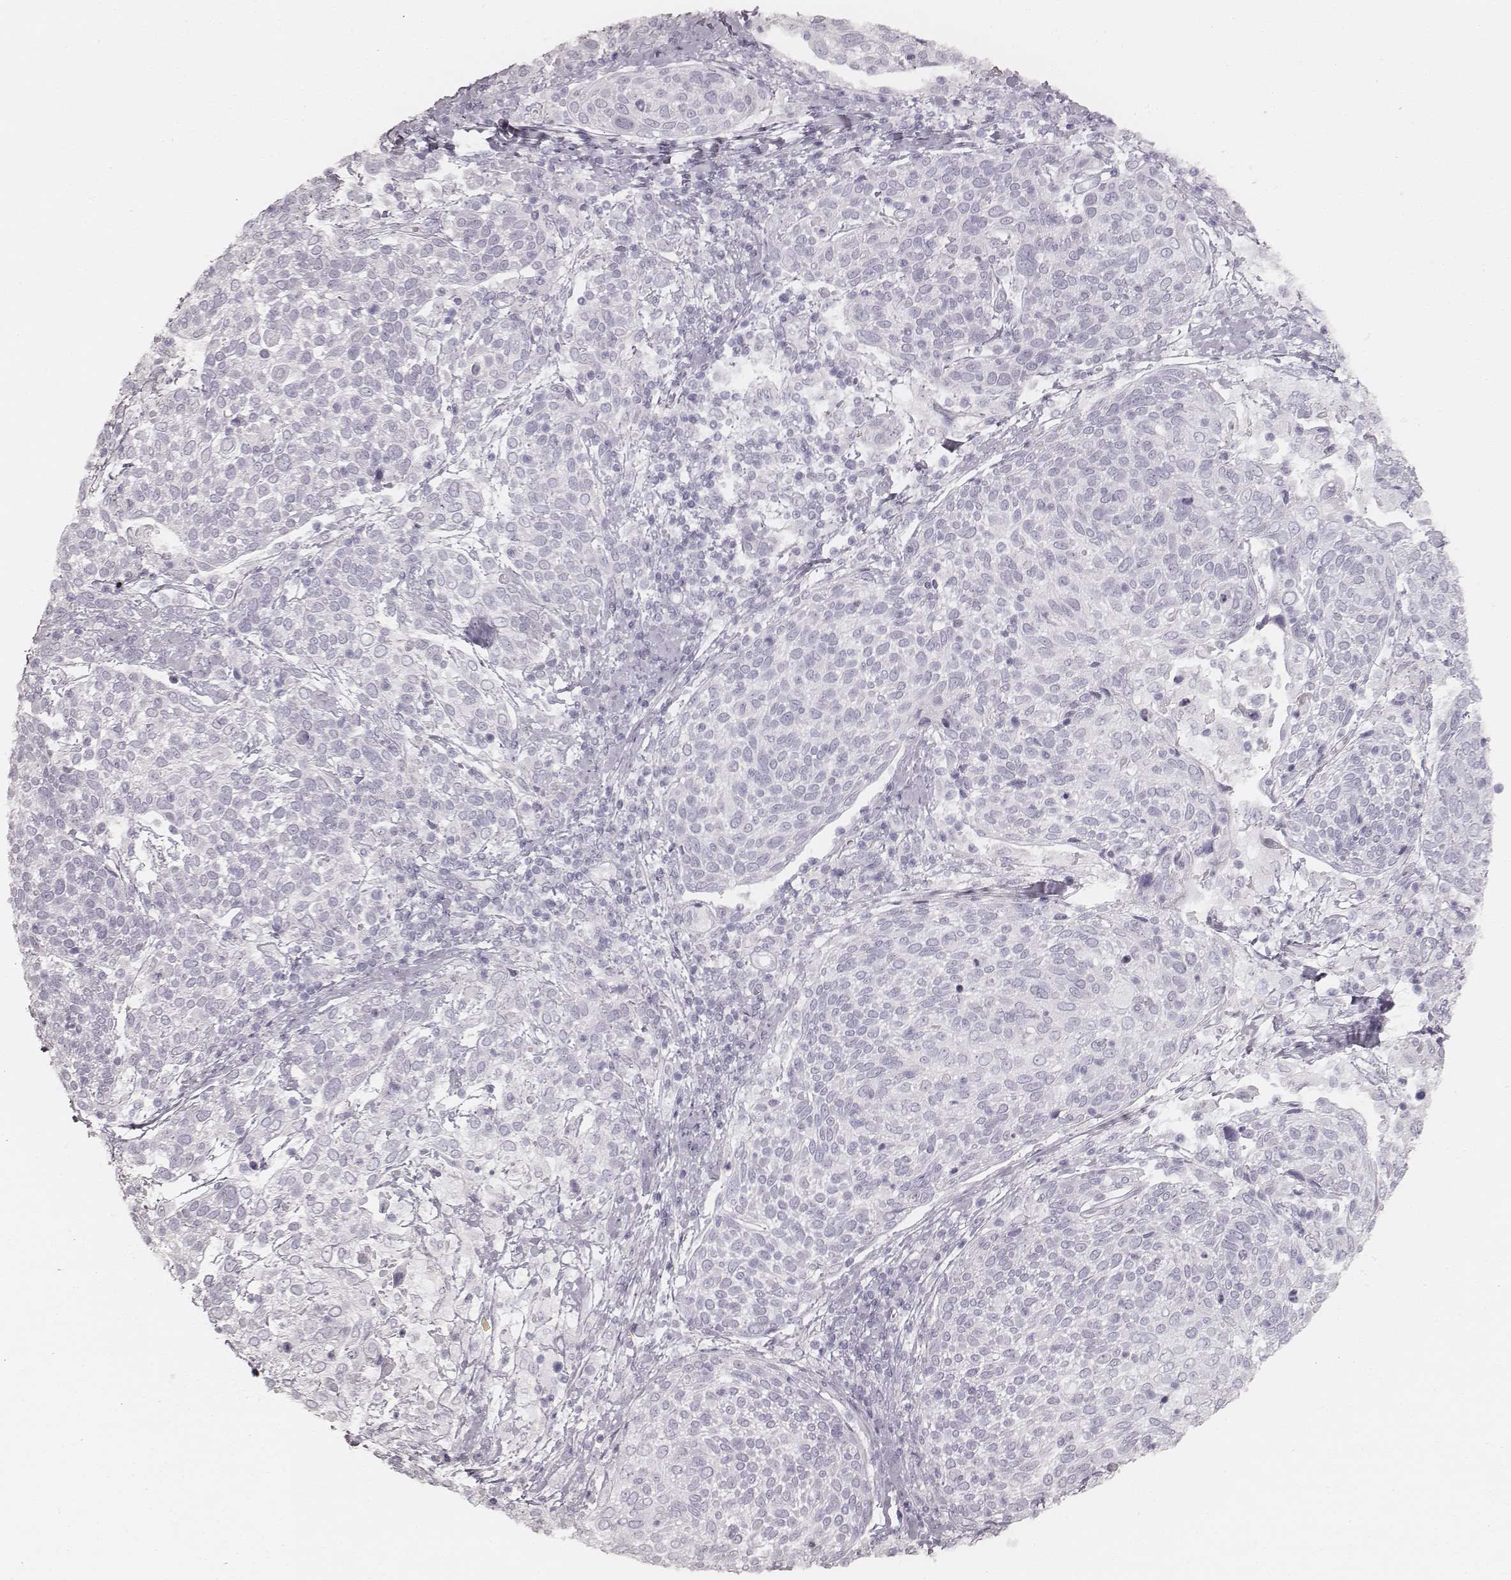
{"staining": {"intensity": "negative", "quantity": "none", "location": "none"}, "tissue": "cervical cancer", "cell_type": "Tumor cells", "image_type": "cancer", "snomed": [{"axis": "morphology", "description": "Squamous cell carcinoma, NOS"}, {"axis": "topography", "description": "Cervix"}], "caption": "A histopathology image of human cervical cancer (squamous cell carcinoma) is negative for staining in tumor cells.", "gene": "KRT34", "patient": {"sex": "female", "age": 61}}